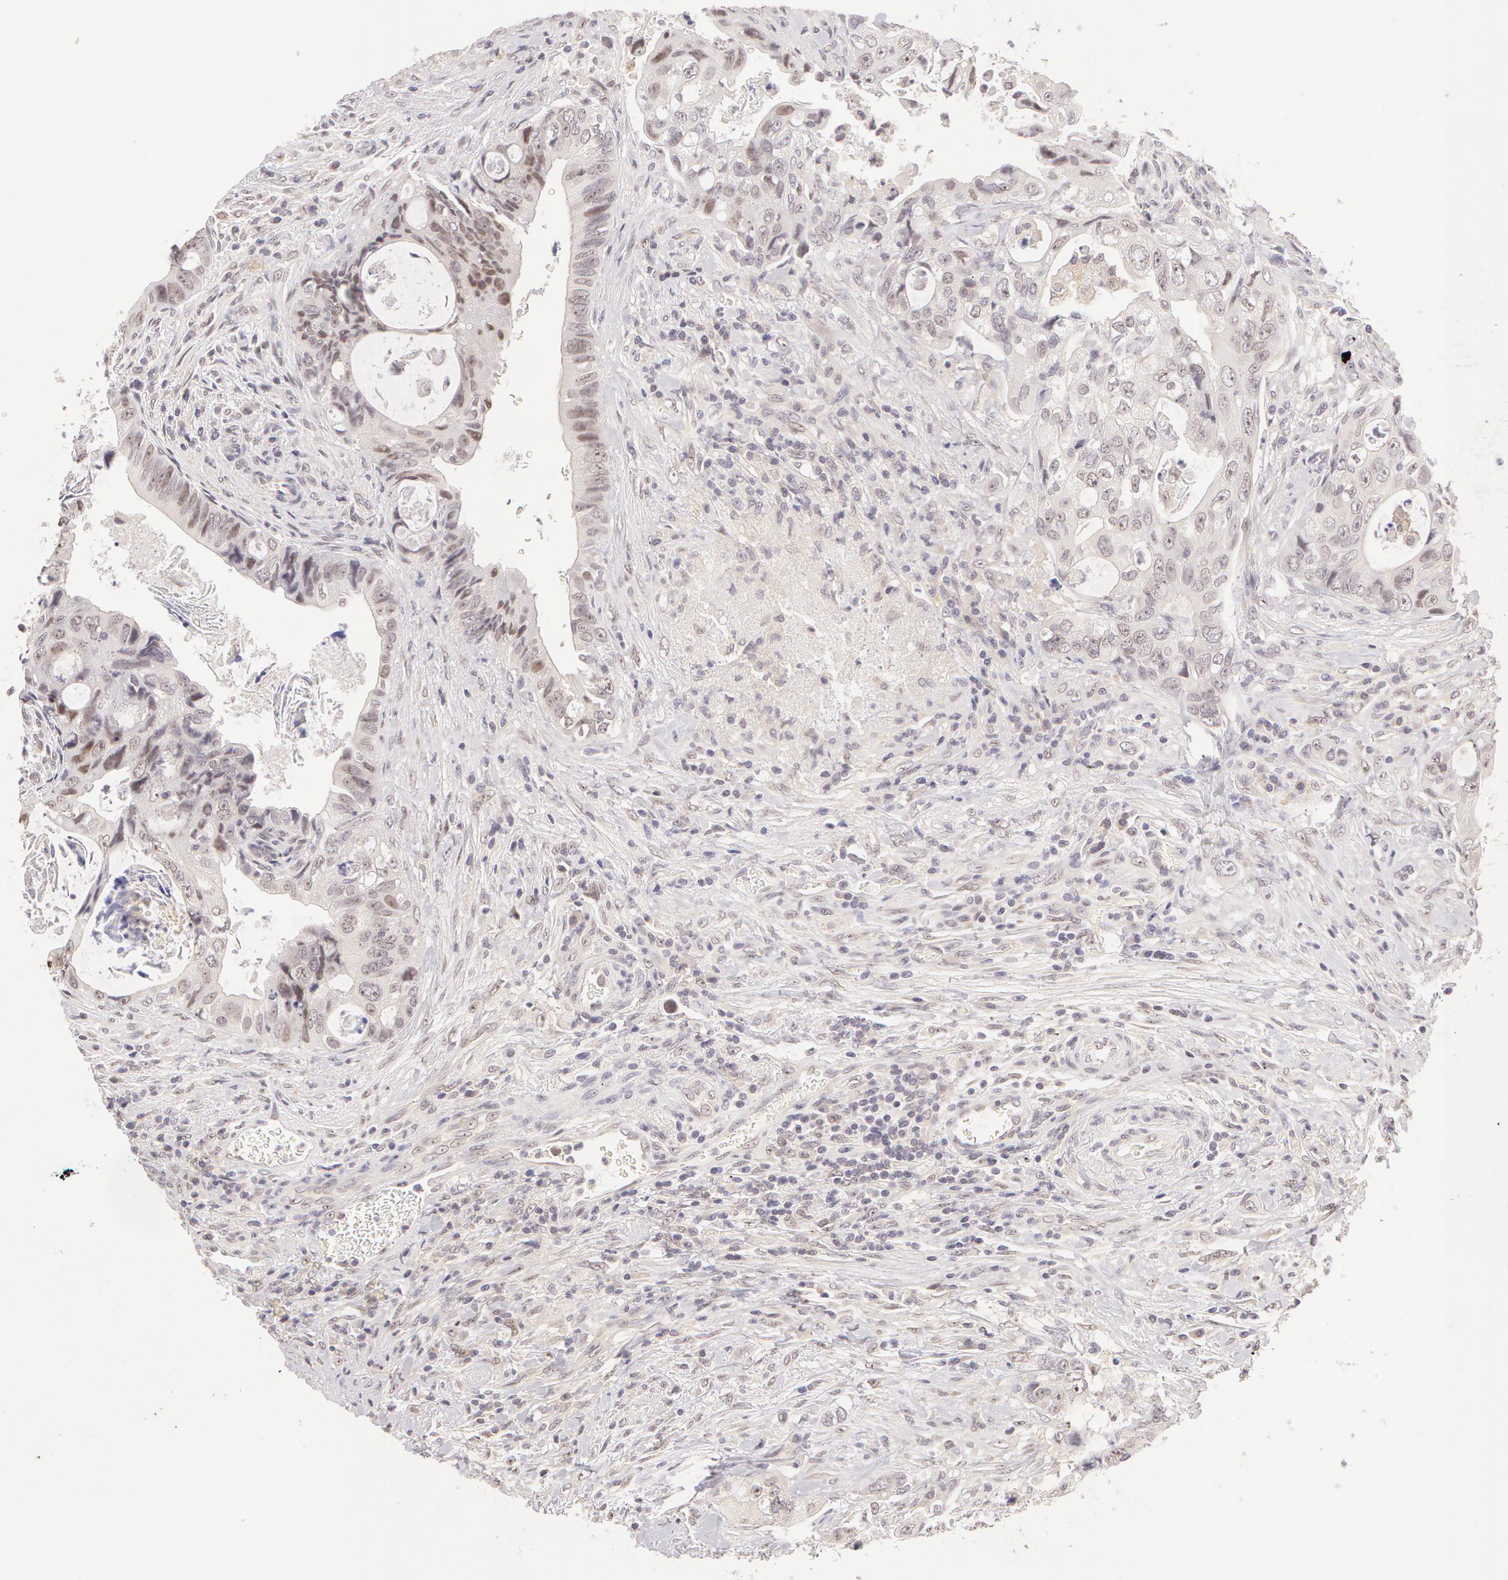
{"staining": {"intensity": "weak", "quantity": "<25%", "location": "nuclear"}, "tissue": "colorectal cancer", "cell_type": "Tumor cells", "image_type": "cancer", "snomed": [{"axis": "morphology", "description": "Adenocarcinoma, NOS"}, {"axis": "topography", "description": "Rectum"}], "caption": "A high-resolution histopathology image shows immunohistochemistry staining of colorectal cancer (adenocarcinoma), which exhibits no significant expression in tumor cells.", "gene": "ZNF597", "patient": {"sex": "female", "age": 57}}